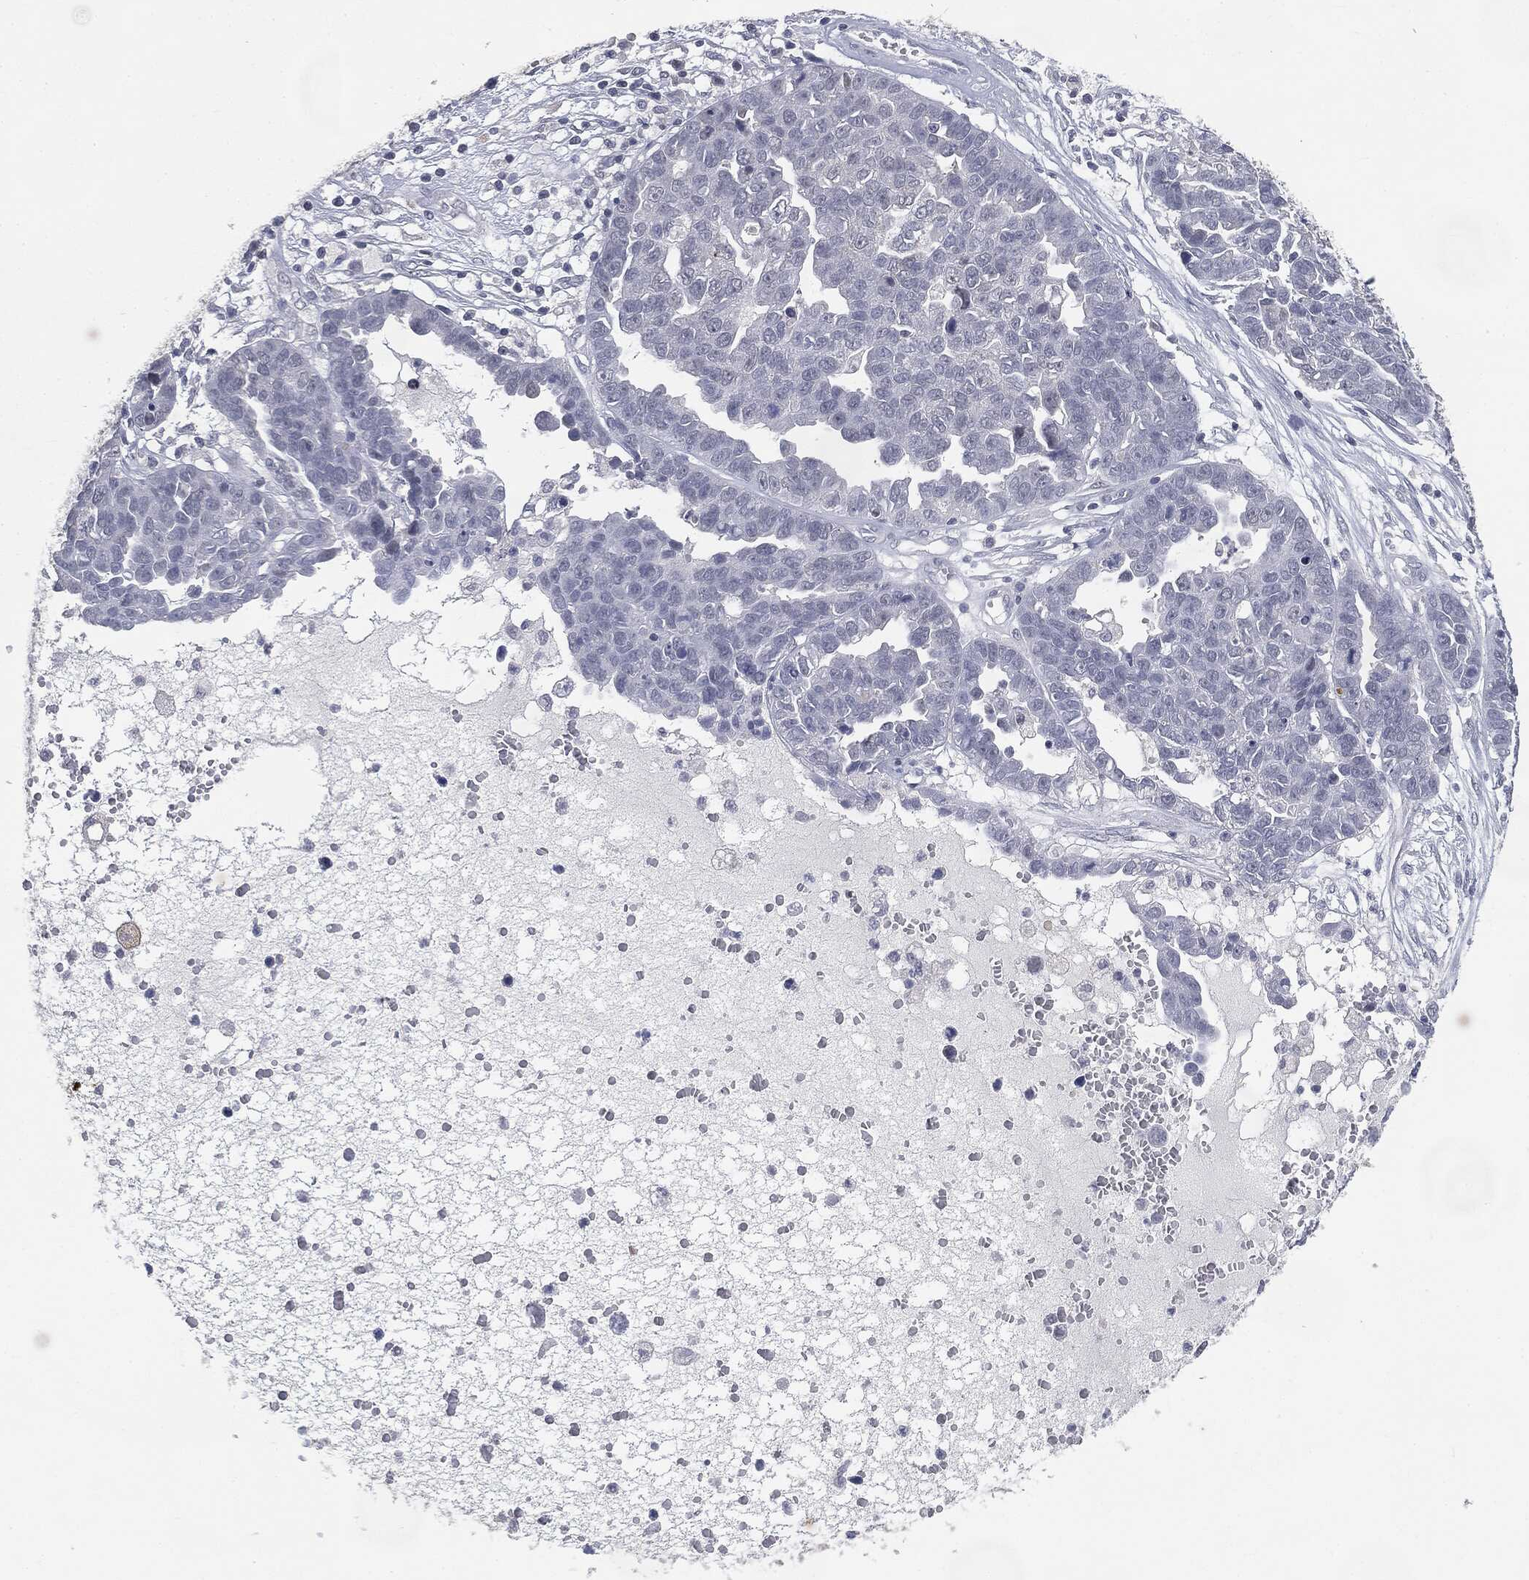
{"staining": {"intensity": "negative", "quantity": "none", "location": "none"}, "tissue": "ovarian cancer", "cell_type": "Tumor cells", "image_type": "cancer", "snomed": [{"axis": "morphology", "description": "Cystadenocarcinoma, serous, NOS"}, {"axis": "topography", "description": "Ovary"}], "caption": "The micrograph displays no staining of tumor cells in ovarian serous cystadenocarcinoma.", "gene": "SLC2A2", "patient": {"sex": "female", "age": 87}}